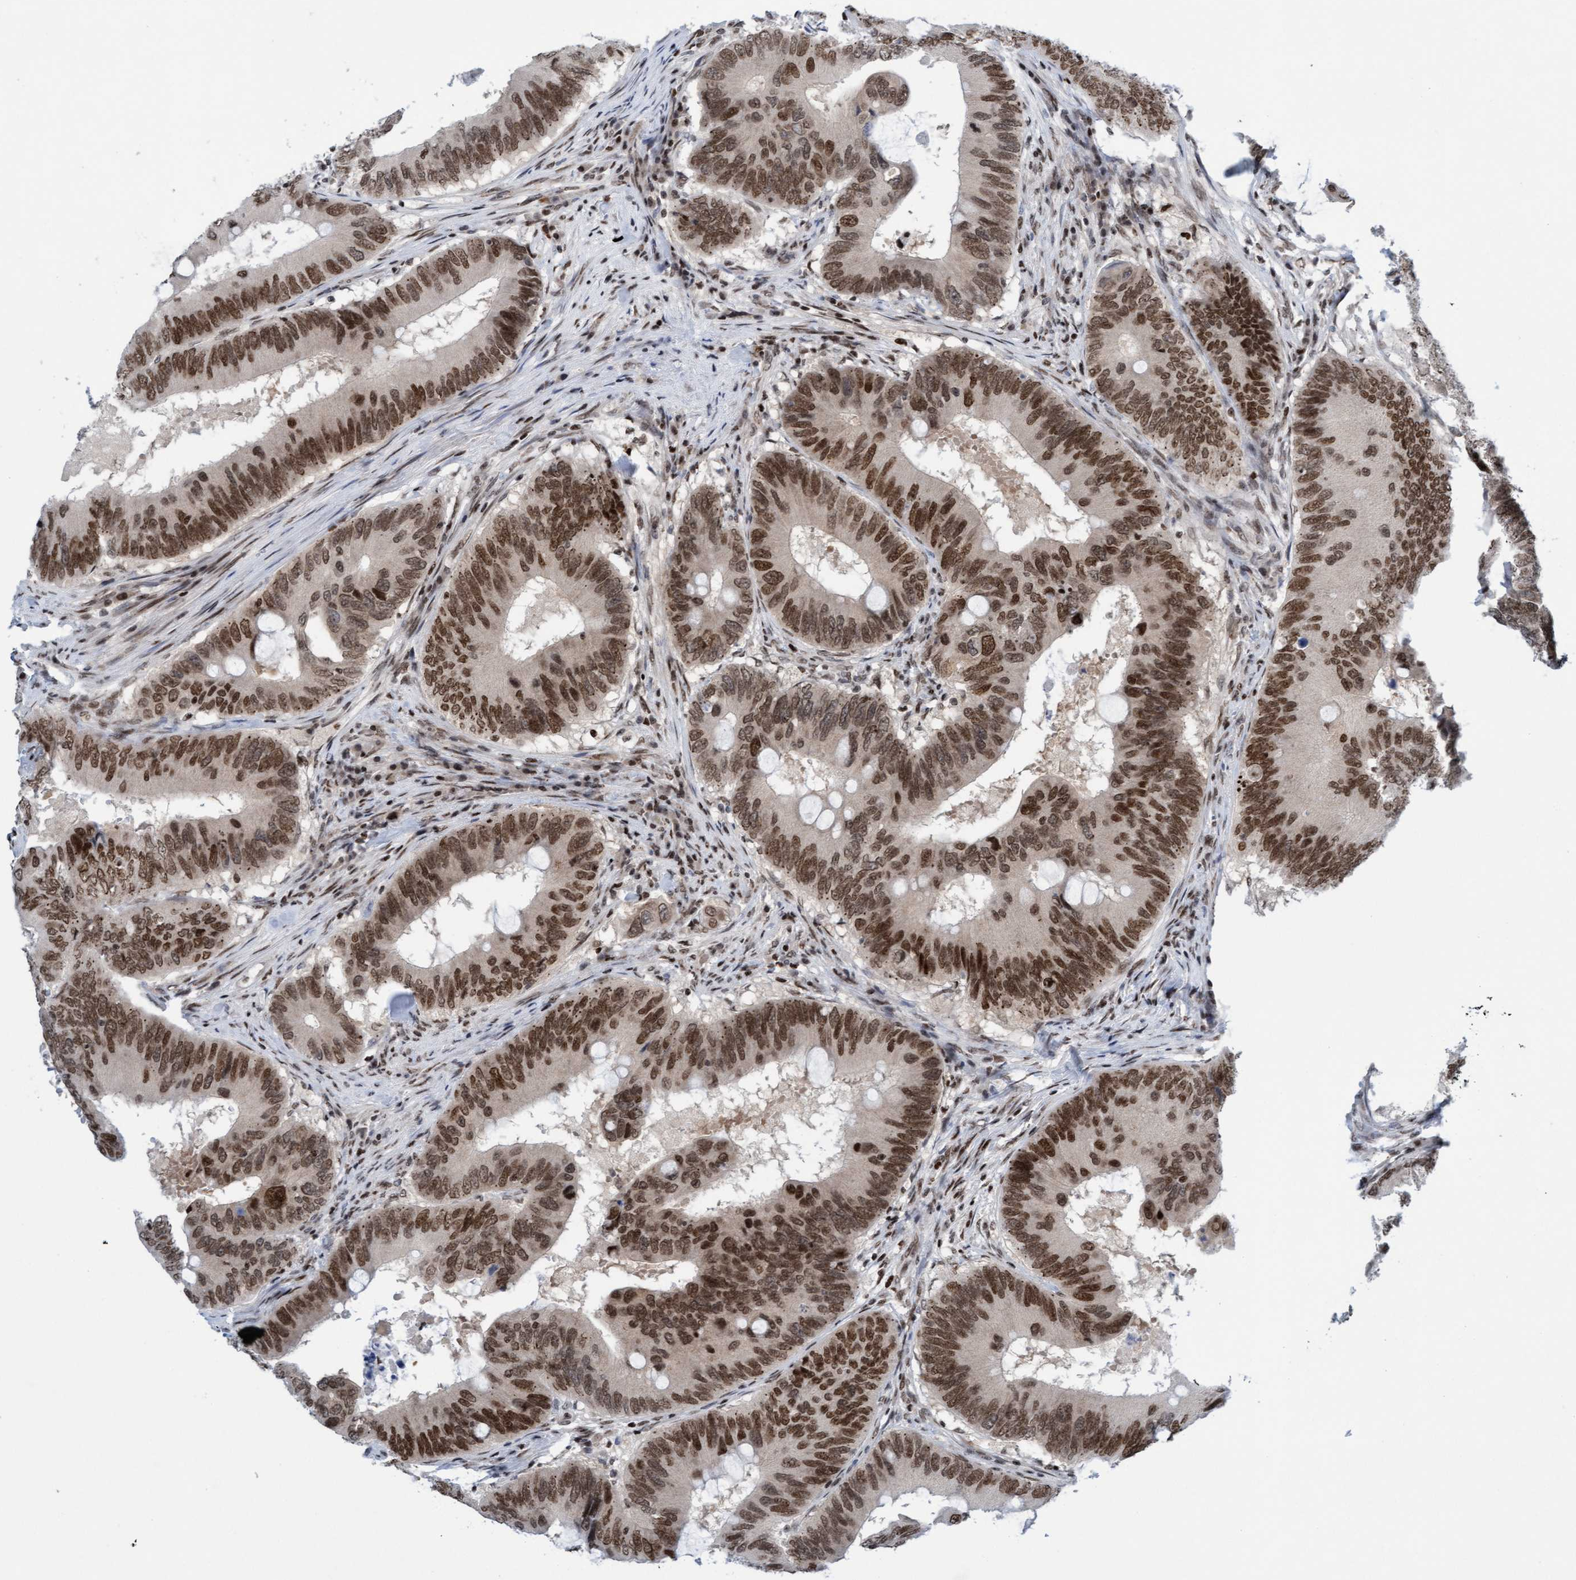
{"staining": {"intensity": "strong", "quantity": ">75%", "location": "nuclear"}, "tissue": "colorectal cancer", "cell_type": "Tumor cells", "image_type": "cancer", "snomed": [{"axis": "morphology", "description": "Adenocarcinoma, NOS"}, {"axis": "topography", "description": "Colon"}], "caption": "Brown immunohistochemical staining in adenocarcinoma (colorectal) displays strong nuclear expression in about >75% of tumor cells. Using DAB (brown) and hematoxylin (blue) stains, captured at high magnification using brightfield microscopy.", "gene": "GLRX2", "patient": {"sex": "male", "age": 71}}